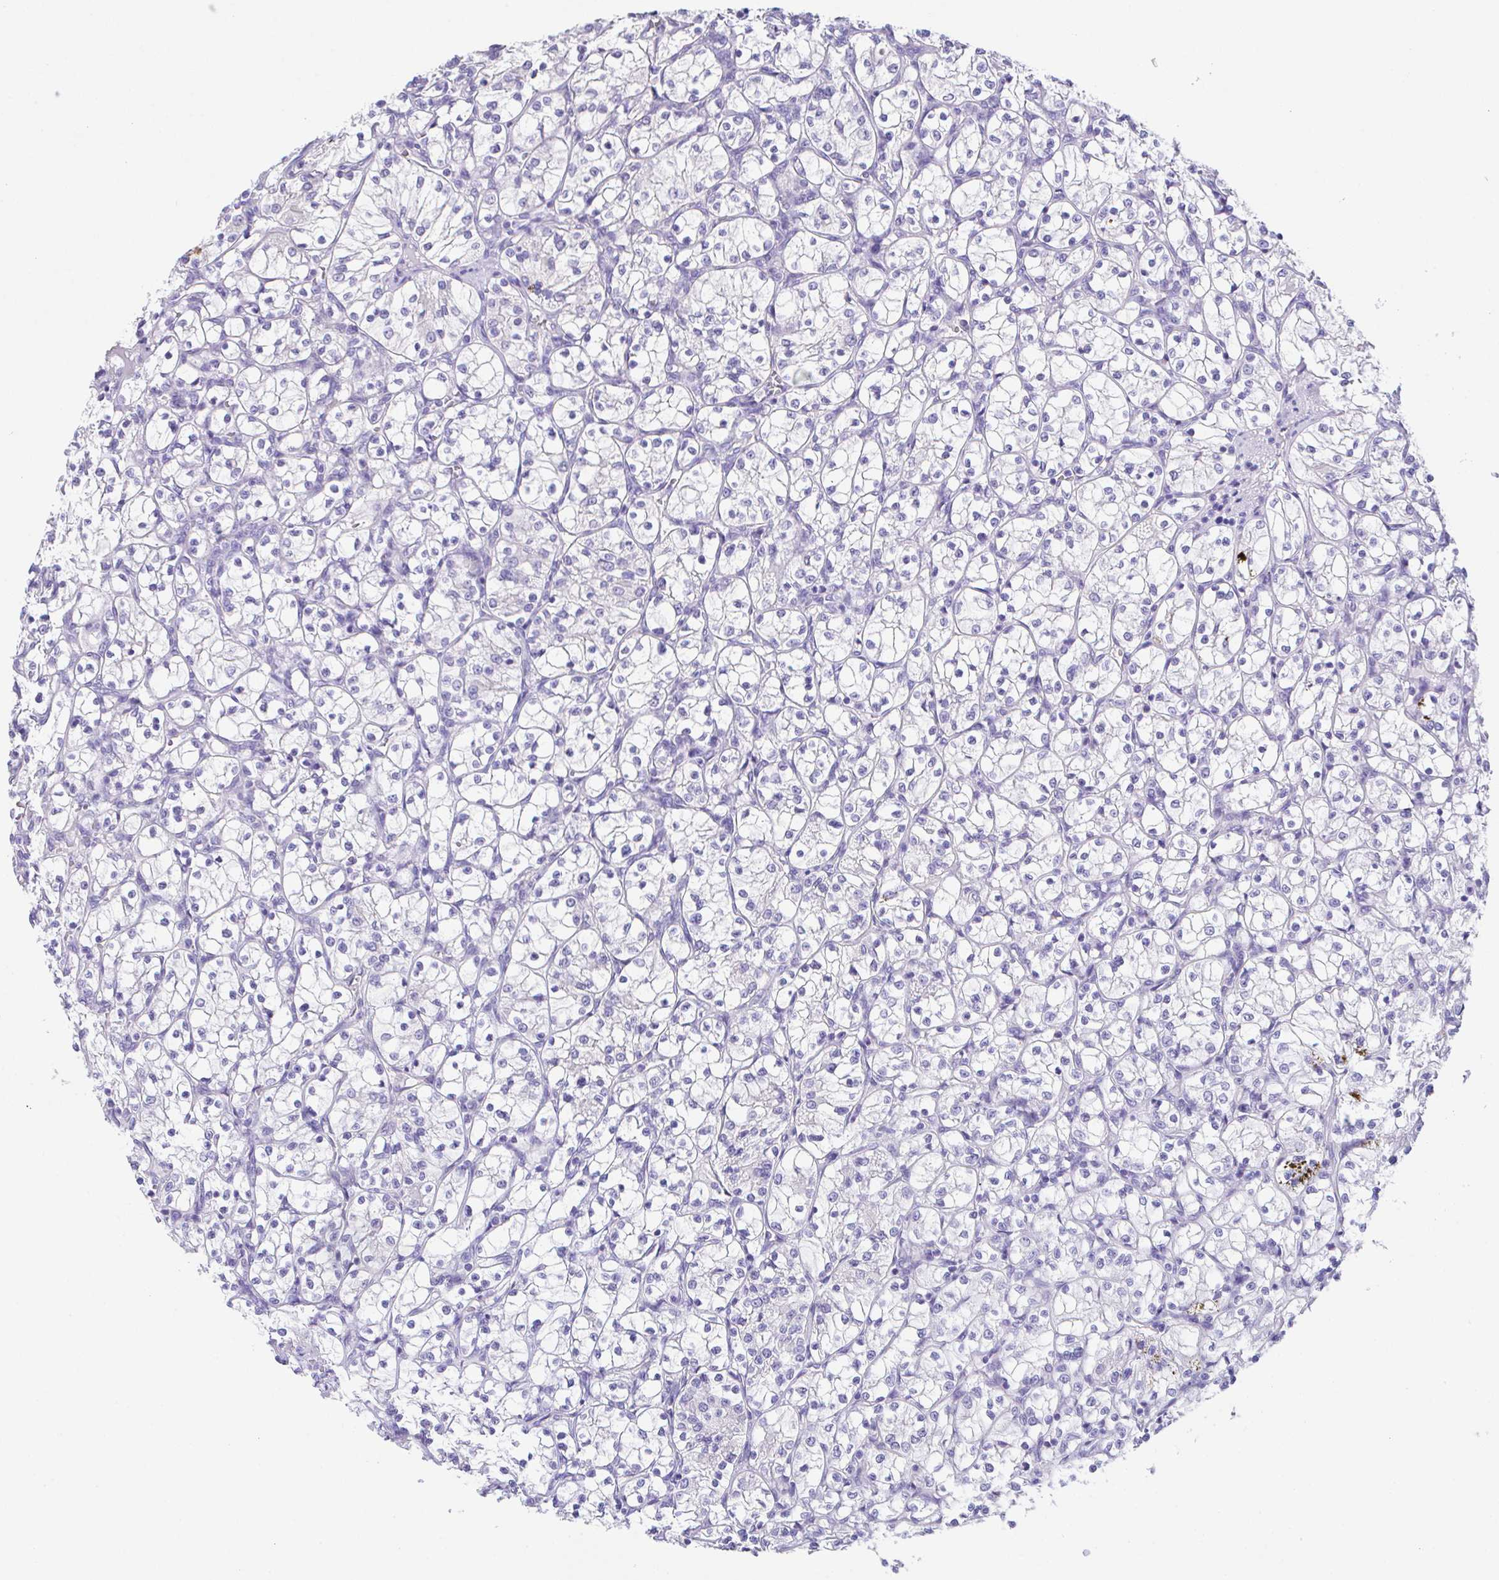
{"staining": {"intensity": "negative", "quantity": "none", "location": "none"}, "tissue": "renal cancer", "cell_type": "Tumor cells", "image_type": "cancer", "snomed": [{"axis": "morphology", "description": "Adenocarcinoma, NOS"}, {"axis": "topography", "description": "Kidney"}], "caption": "A high-resolution micrograph shows immunohistochemistry (IHC) staining of renal adenocarcinoma, which displays no significant staining in tumor cells.", "gene": "HACD4", "patient": {"sex": "female", "age": 69}}